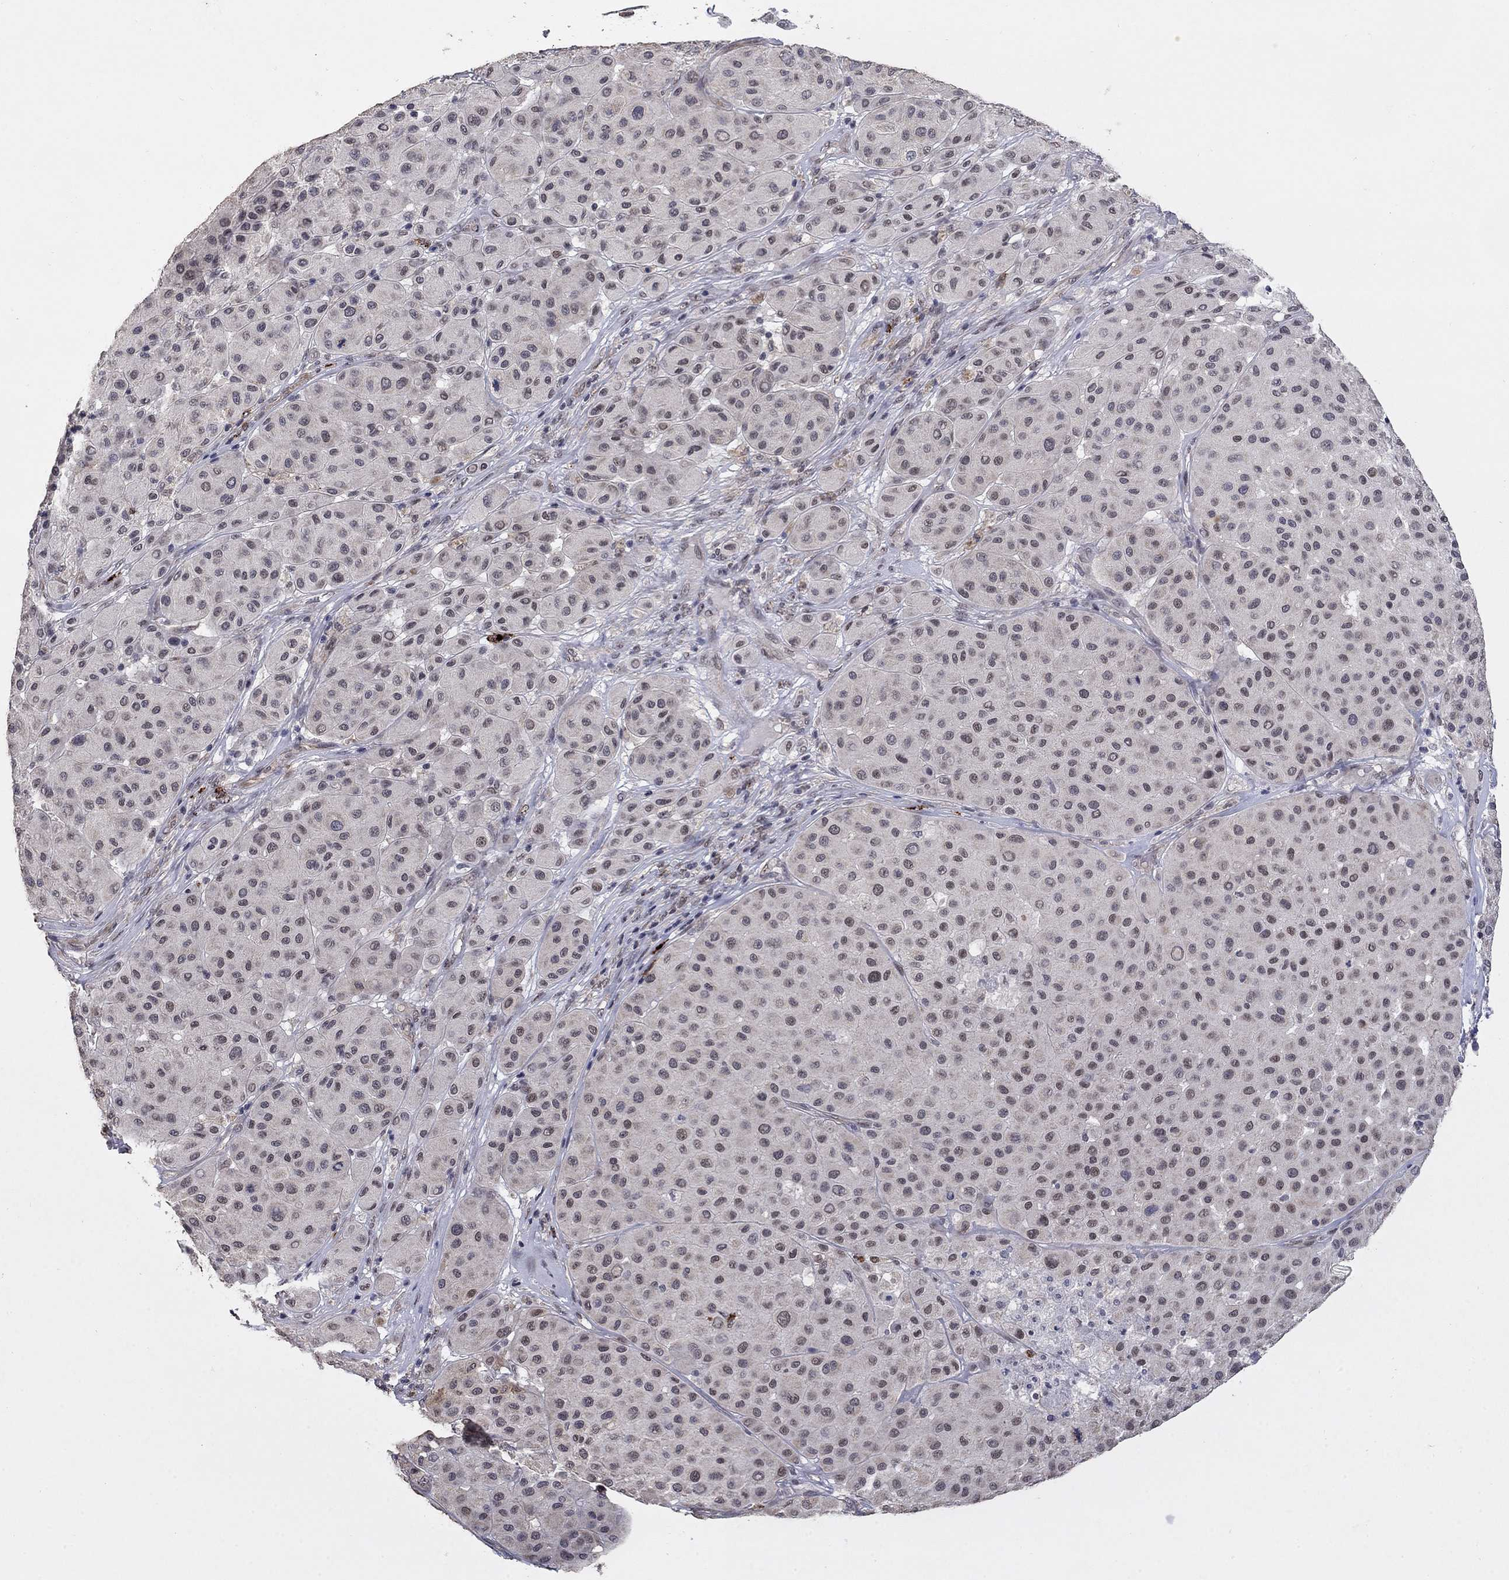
{"staining": {"intensity": "weak", "quantity": "25%-75%", "location": "nuclear"}, "tissue": "melanoma", "cell_type": "Tumor cells", "image_type": "cancer", "snomed": [{"axis": "morphology", "description": "Malignant melanoma, Metastatic site"}, {"axis": "topography", "description": "Smooth muscle"}], "caption": "Malignant melanoma (metastatic site) tissue demonstrates weak nuclear expression in about 25%-75% of tumor cells", "gene": "GRIA3", "patient": {"sex": "male", "age": 41}}